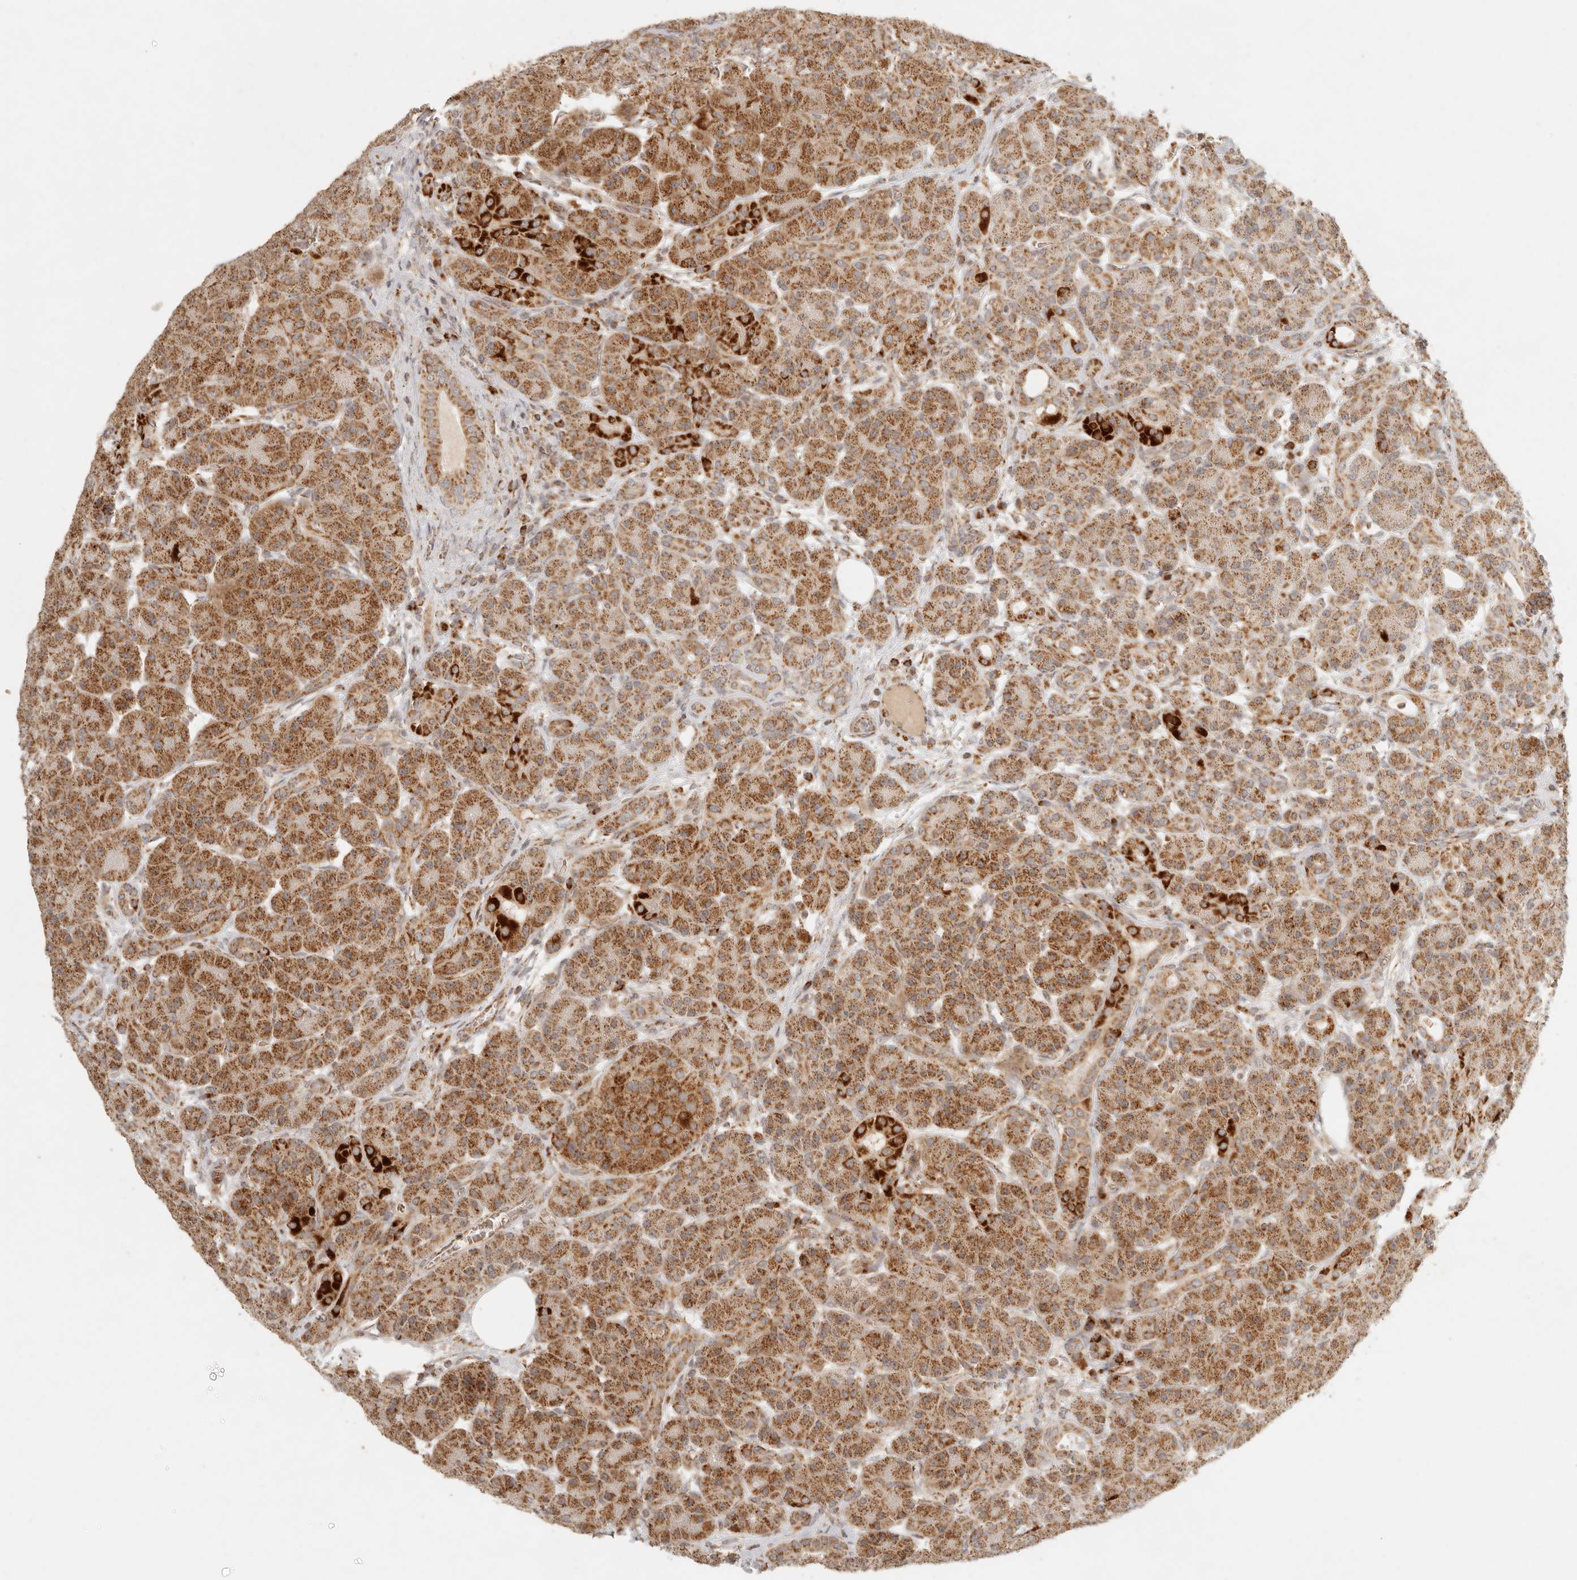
{"staining": {"intensity": "strong", "quantity": ">75%", "location": "cytoplasmic/membranous"}, "tissue": "pancreas", "cell_type": "Exocrine glandular cells", "image_type": "normal", "snomed": [{"axis": "morphology", "description": "Normal tissue, NOS"}, {"axis": "topography", "description": "Pancreas"}], "caption": "Human pancreas stained for a protein (brown) reveals strong cytoplasmic/membranous positive expression in about >75% of exocrine glandular cells.", "gene": "MRPL55", "patient": {"sex": "male", "age": 63}}